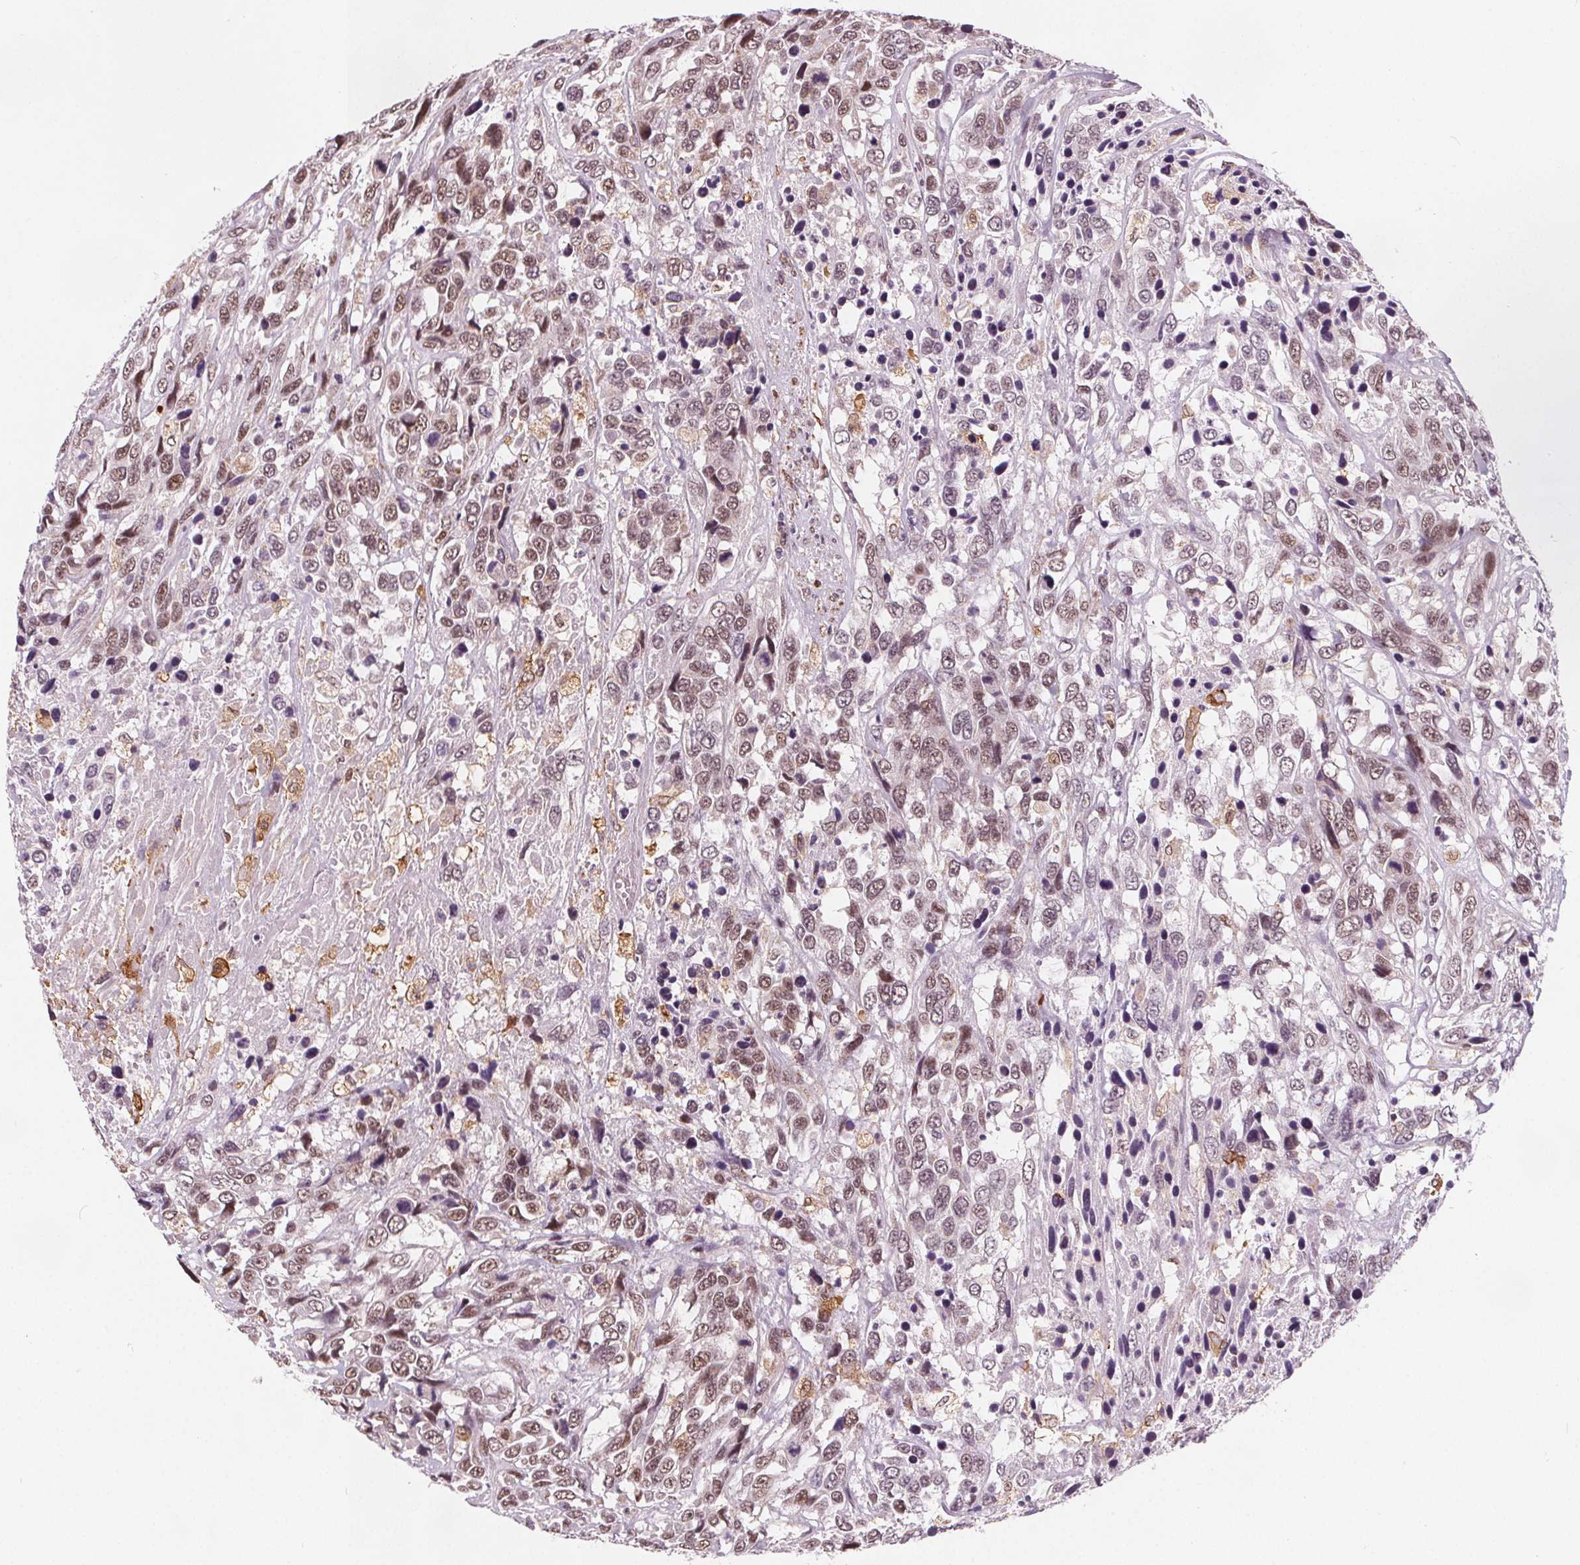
{"staining": {"intensity": "moderate", "quantity": ">75%", "location": "nuclear"}, "tissue": "urothelial cancer", "cell_type": "Tumor cells", "image_type": "cancer", "snomed": [{"axis": "morphology", "description": "Urothelial carcinoma, High grade"}, {"axis": "topography", "description": "Urinary bladder"}], "caption": "Human urothelial cancer stained with a brown dye shows moderate nuclear positive staining in about >75% of tumor cells.", "gene": "DPM2", "patient": {"sex": "female", "age": 70}}